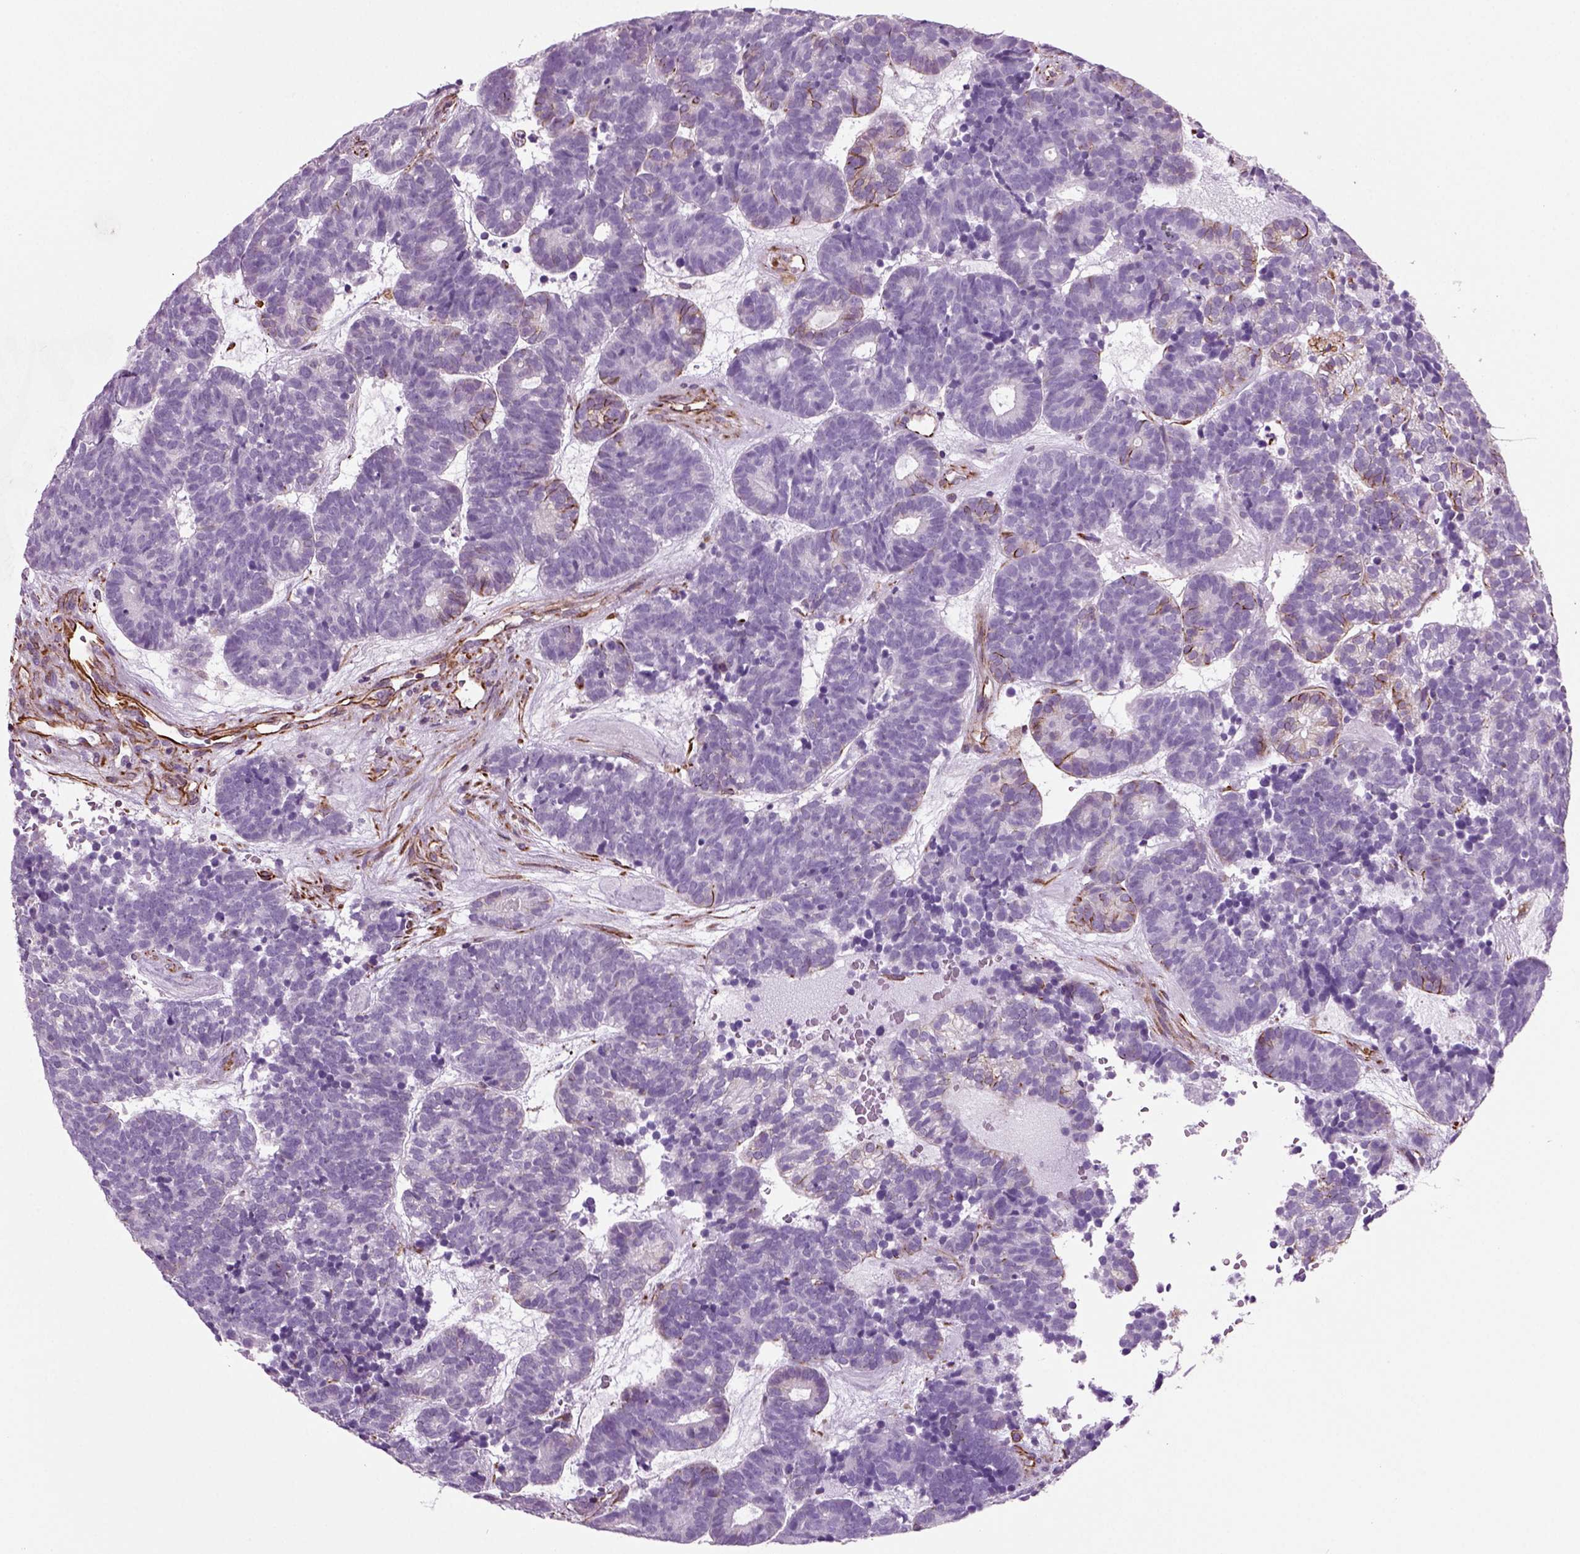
{"staining": {"intensity": "negative", "quantity": "none", "location": "none"}, "tissue": "head and neck cancer", "cell_type": "Tumor cells", "image_type": "cancer", "snomed": [{"axis": "morphology", "description": "Adenocarcinoma, NOS"}, {"axis": "topography", "description": "Head-Neck"}], "caption": "An IHC photomicrograph of adenocarcinoma (head and neck) is shown. There is no staining in tumor cells of adenocarcinoma (head and neck).", "gene": "ACER3", "patient": {"sex": "female", "age": 81}}